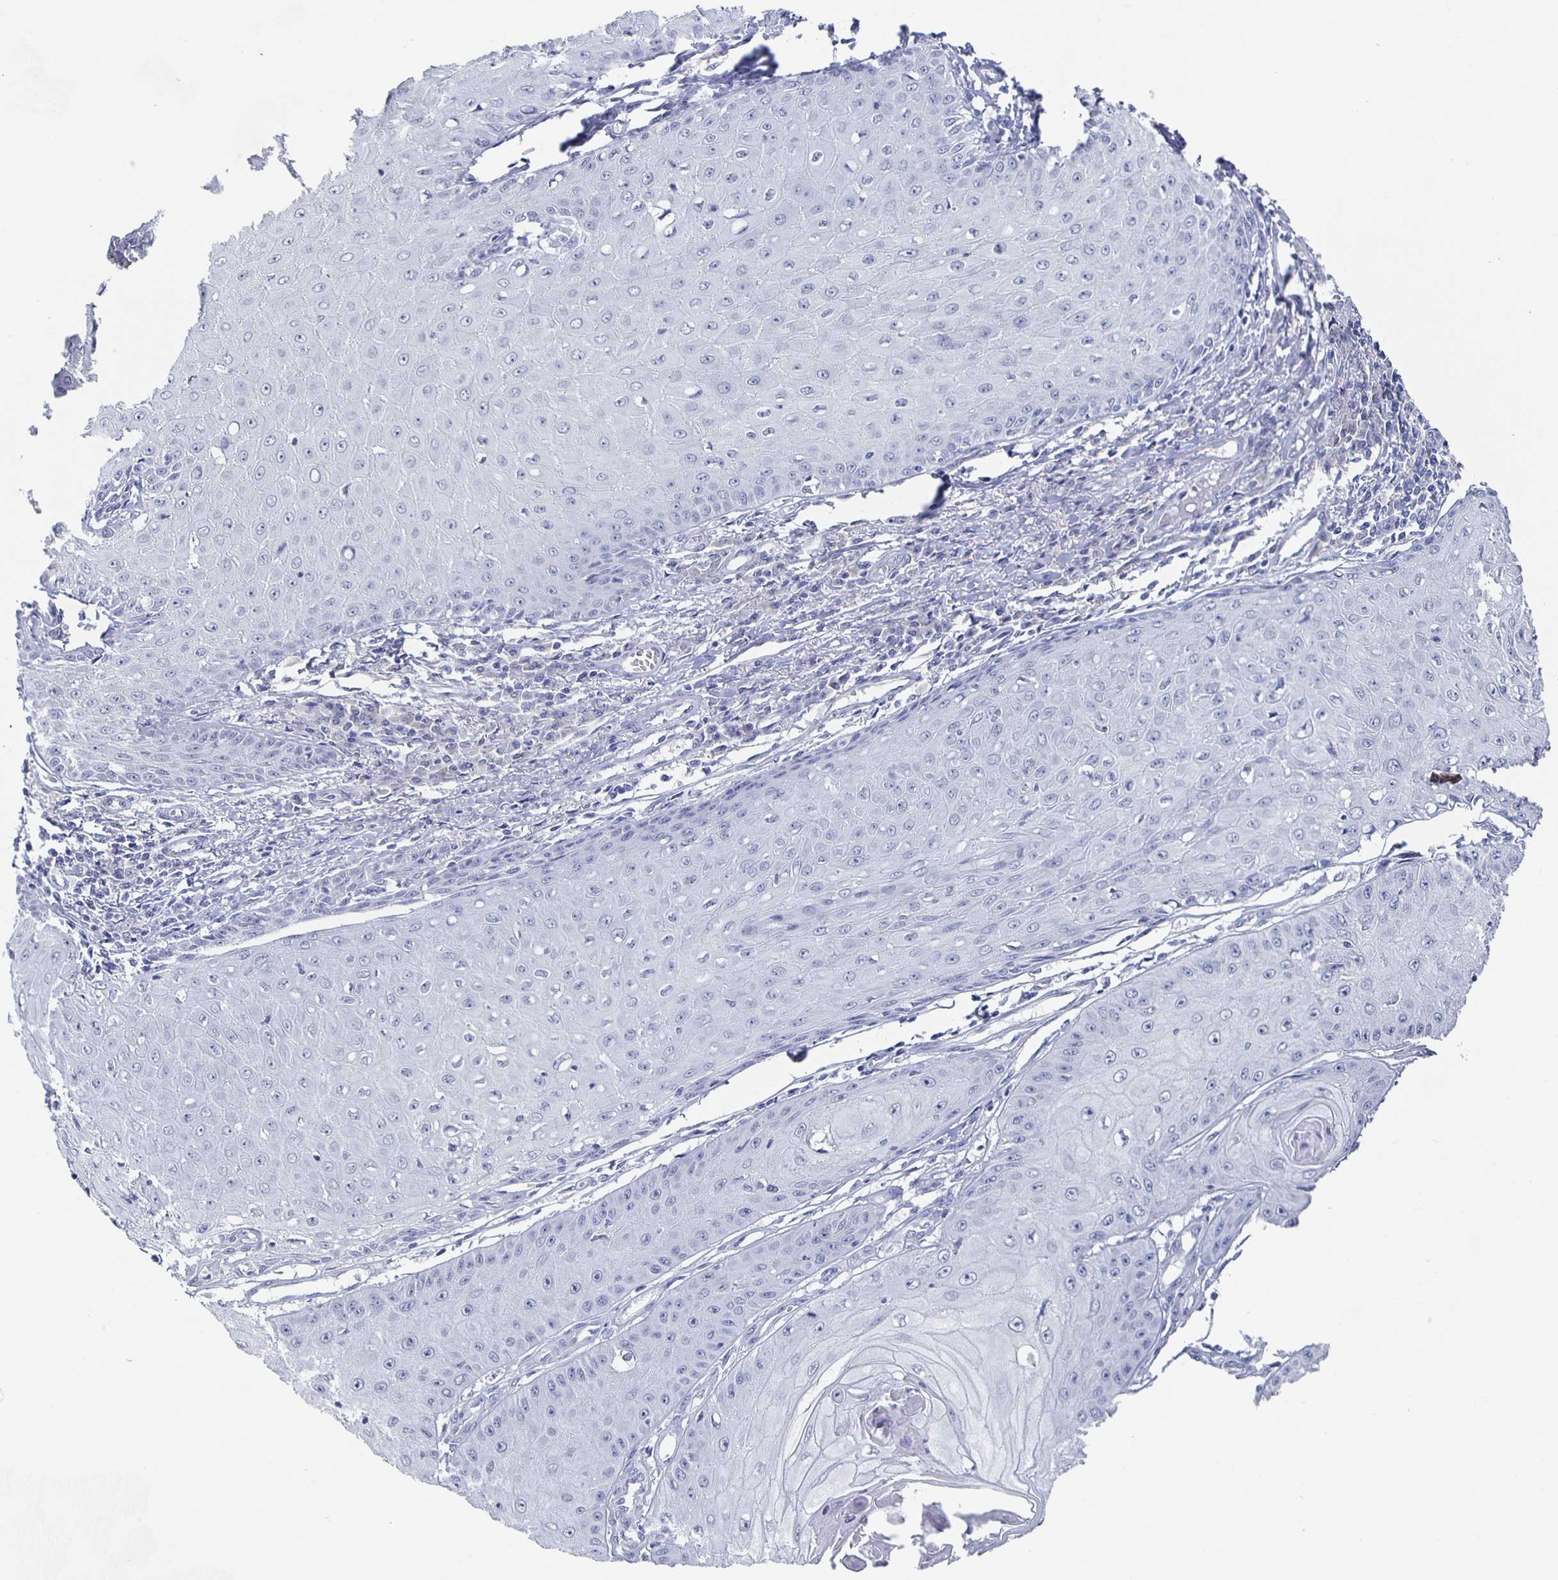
{"staining": {"intensity": "negative", "quantity": "none", "location": "none"}, "tissue": "skin cancer", "cell_type": "Tumor cells", "image_type": "cancer", "snomed": [{"axis": "morphology", "description": "Squamous cell carcinoma, NOS"}, {"axis": "topography", "description": "Skin"}], "caption": "The immunohistochemistry image has no significant positivity in tumor cells of skin squamous cell carcinoma tissue. (DAB immunohistochemistry (IHC) visualized using brightfield microscopy, high magnification).", "gene": "CCDC17", "patient": {"sex": "male", "age": 70}}